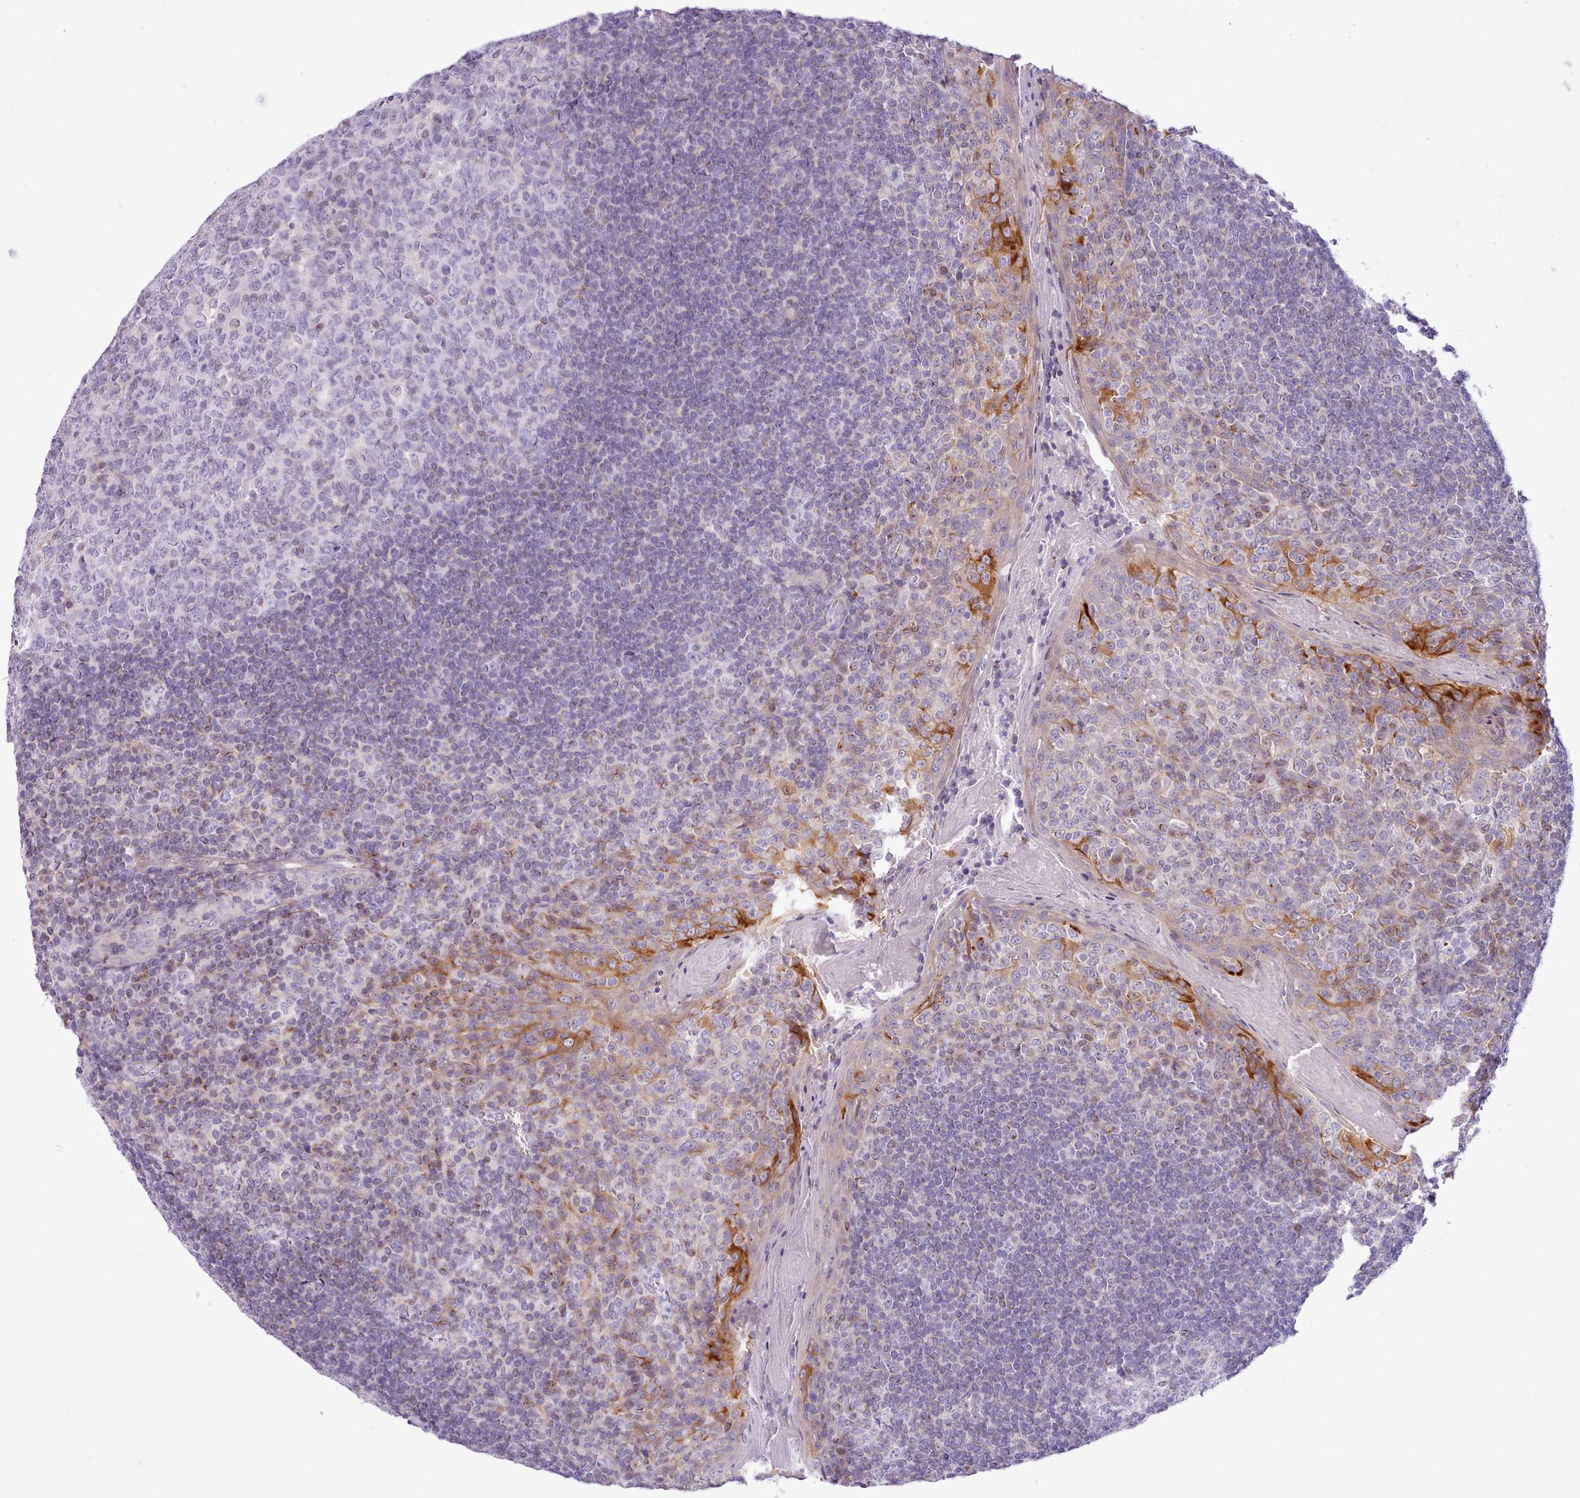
{"staining": {"intensity": "negative", "quantity": "none", "location": "none"}, "tissue": "tonsil", "cell_type": "Germinal center cells", "image_type": "normal", "snomed": [{"axis": "morphology", "description": "Normal tissue, NOS"}, {"axis": "topography", "description": "Tonsil"}], "caption": "Immunohistochemistry (IHC) micrograph of normal tonsil stained for a protein (brown), which exhibits no positivity in germinal center cells. (Immunohistochemistry (IHC), brightfield microscopy, high magnification).", "gene": "CYP2A13", "patient": {"sex": "male", "age": 27}}